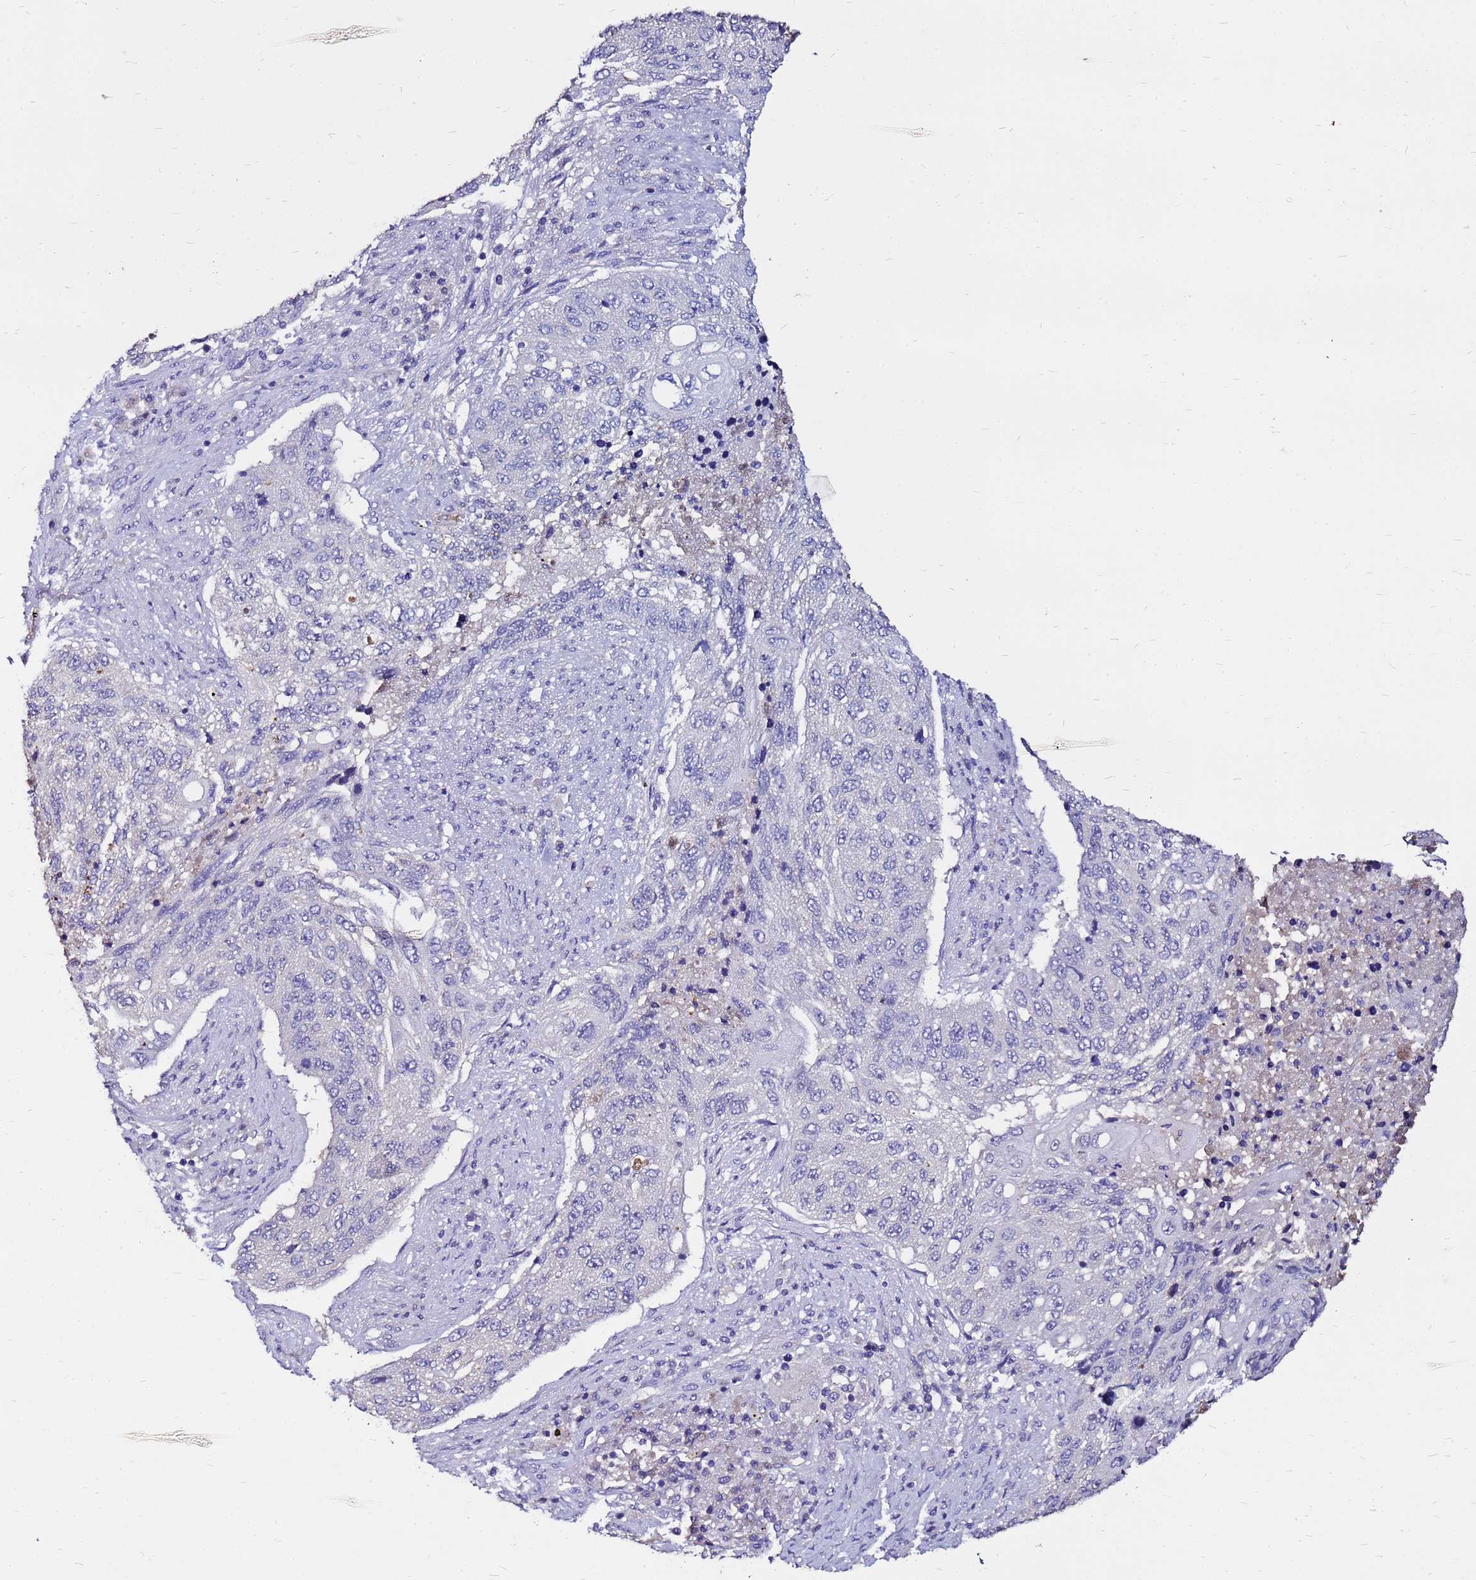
{"staining": {"intensity": "negative", "quantity": "none", "location": "none"}, "tissue": "lung cancer", "cell_type": "Tumor cells", "image_type": "cancer", "snomed": [{"axis": "morphology", "description": "Squamous cell carcinoma, NOS"}, {"axis": "topography", "description": "Lung"}], "caption": "DAB (3,3'-diaminobenzidine) immunohistochemical staining of human lung squamous cell carcinoma exhibits no significant expression in tumor cells. (DAB (3,3'-diaminobenzidine) immunohistochemistry with hematoxylin counter stain).", "gene": "FAM183A", "patient": {"sex": "female", "age": 63}}